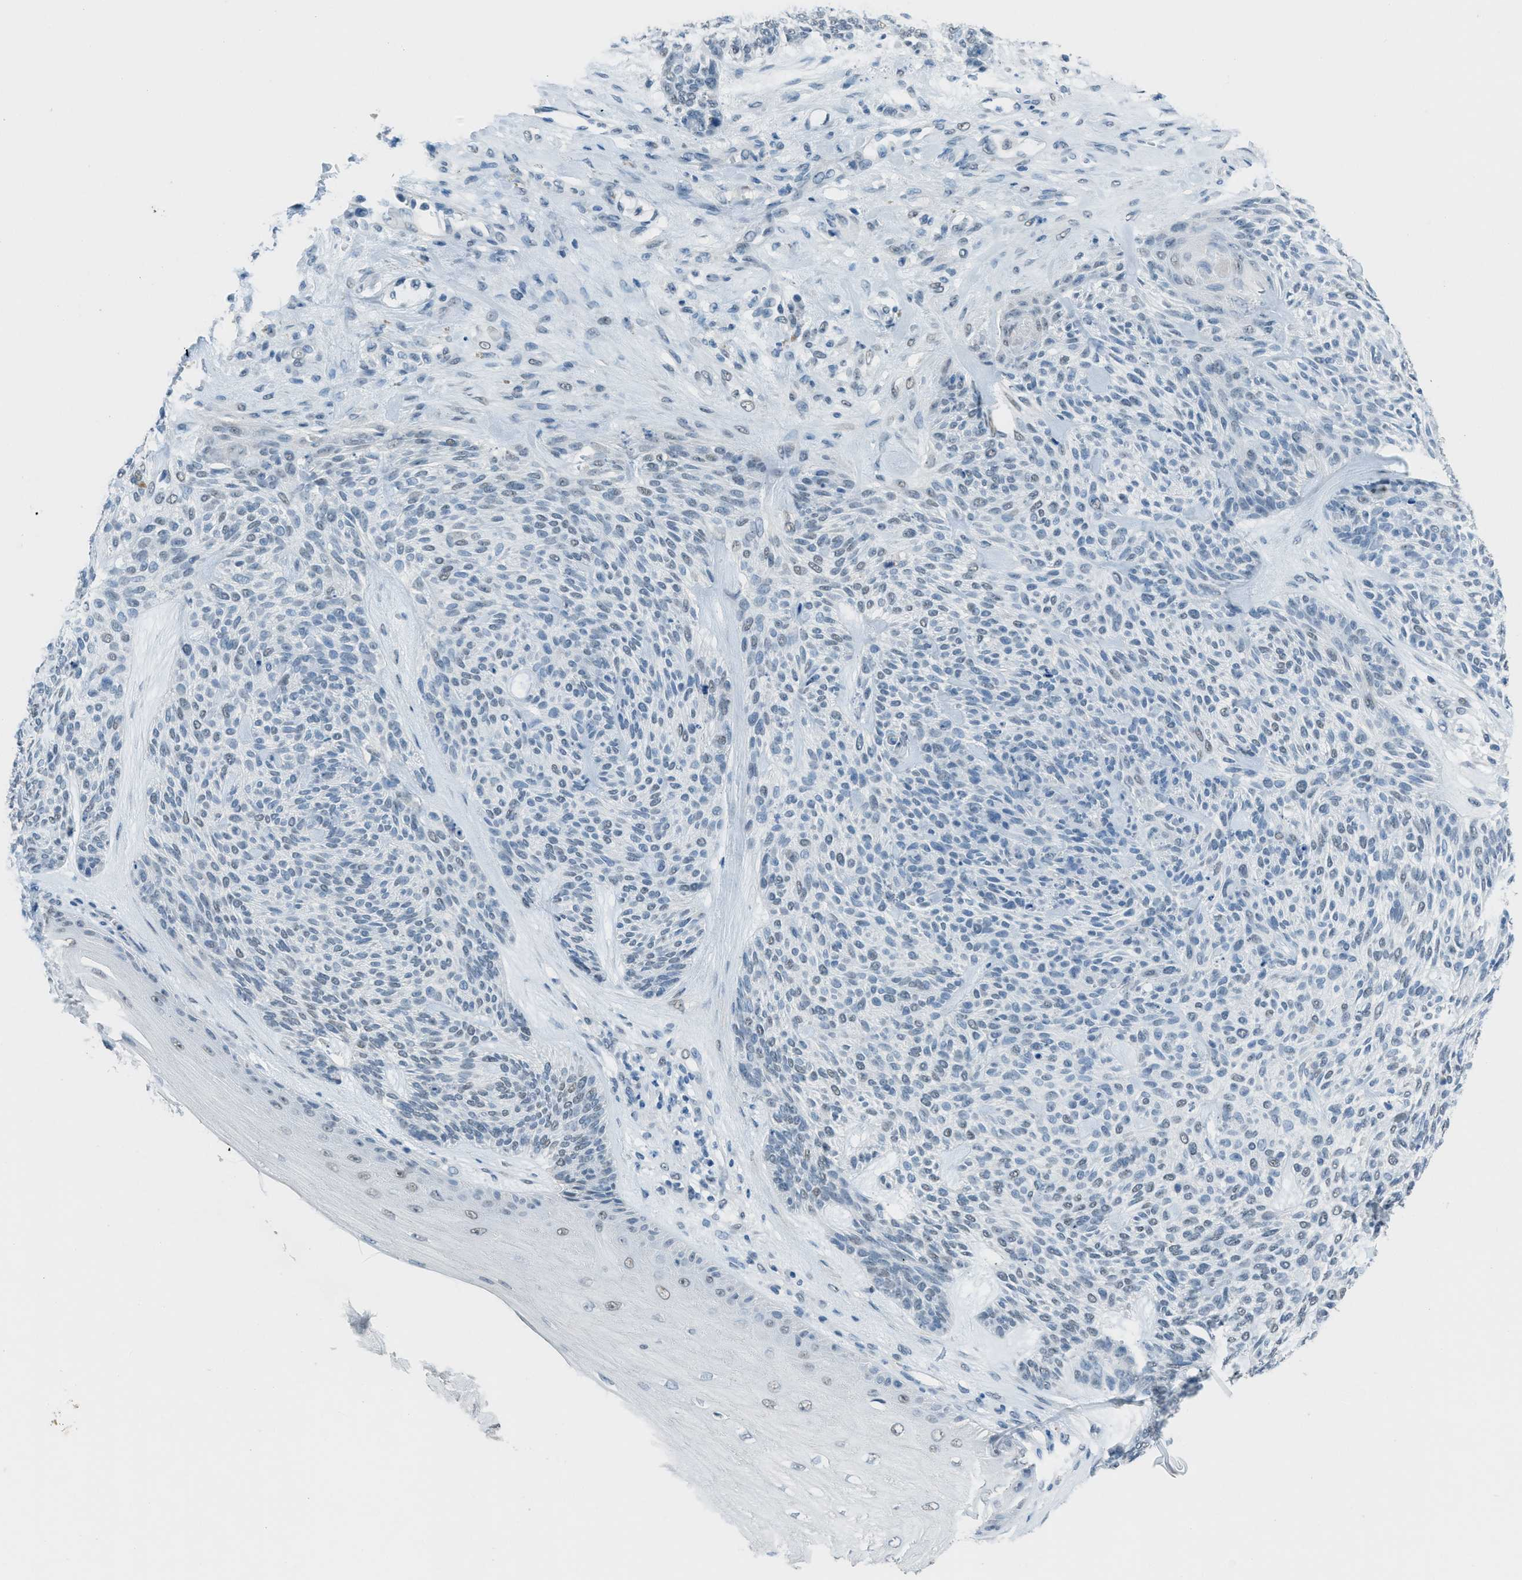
{"staining": {"intensity": "weak", "quantity": "<25%", "location": "nuclear"}, "tissue": "skin cancer", "cell_type": "Tumor cells", "image_type": "cancer", "snomed": [{"axis": "morphology", "description": "Basal cell carcinoma"}, {"axis": "topography", "description": "Skin"}], "caption": "IHC of basal cell carcinoma (skin) reveals no expression in tumor cells.", "gene": "TTC13", "patient": {"sex": "male", "age": 55}}